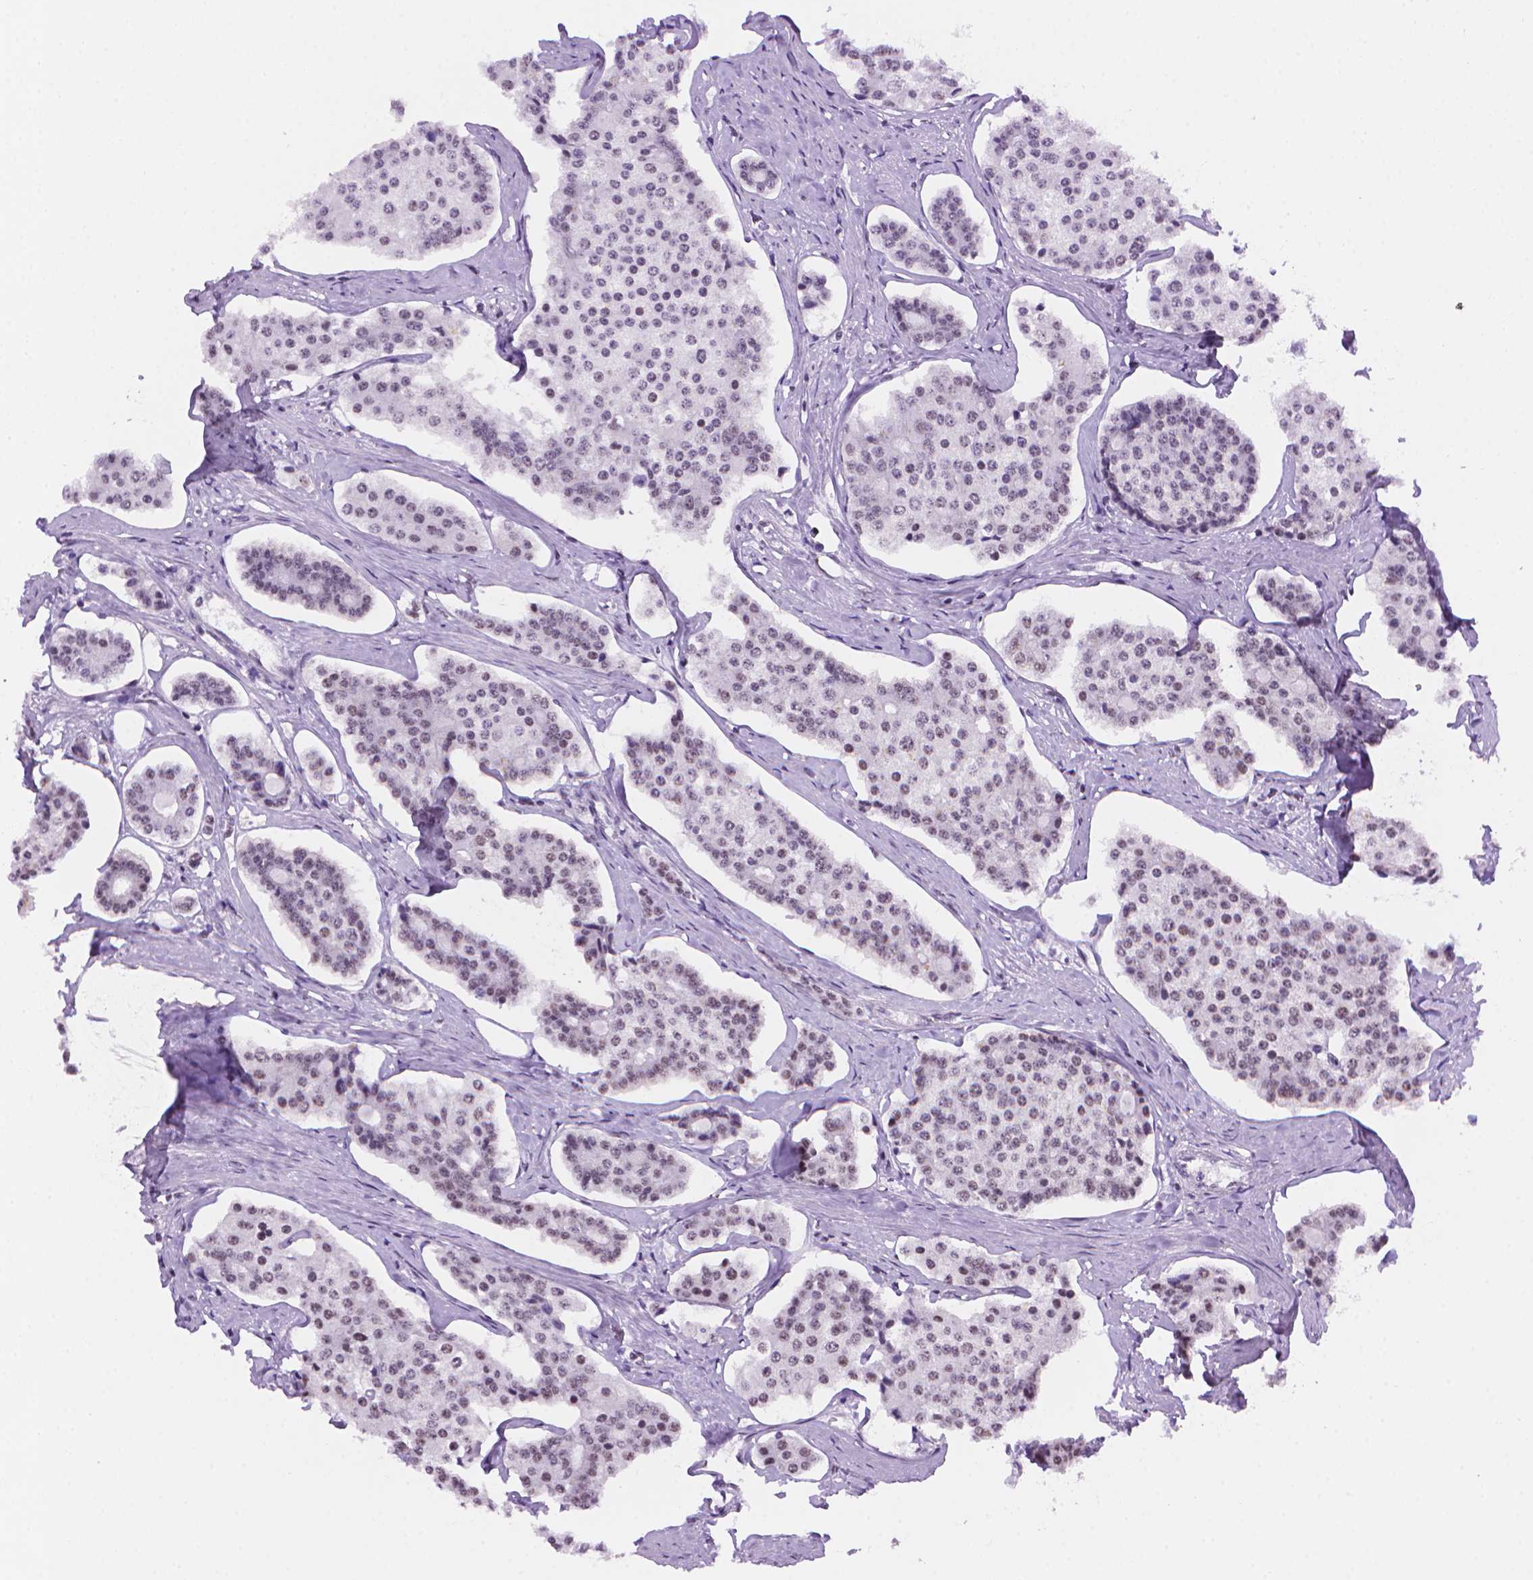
{"staining": {"intensity": "weak", "quantity": "<25%", "location": "nuclear"}, "tissue": "carcinoid", "cell_type": "Tumor cells", "image_type": "cancer", "snomed": [{"axis": "morphology", "description": "Carcinoid, malignant, NOS"}, {"axis": "topography", "description": "Small intestine"}], "caption": "Protein analysis of carcinoid reveals no significant positivity in tumor cells.", "gene": "RPA4", "patient": {"sex": "female", "age": 65}}